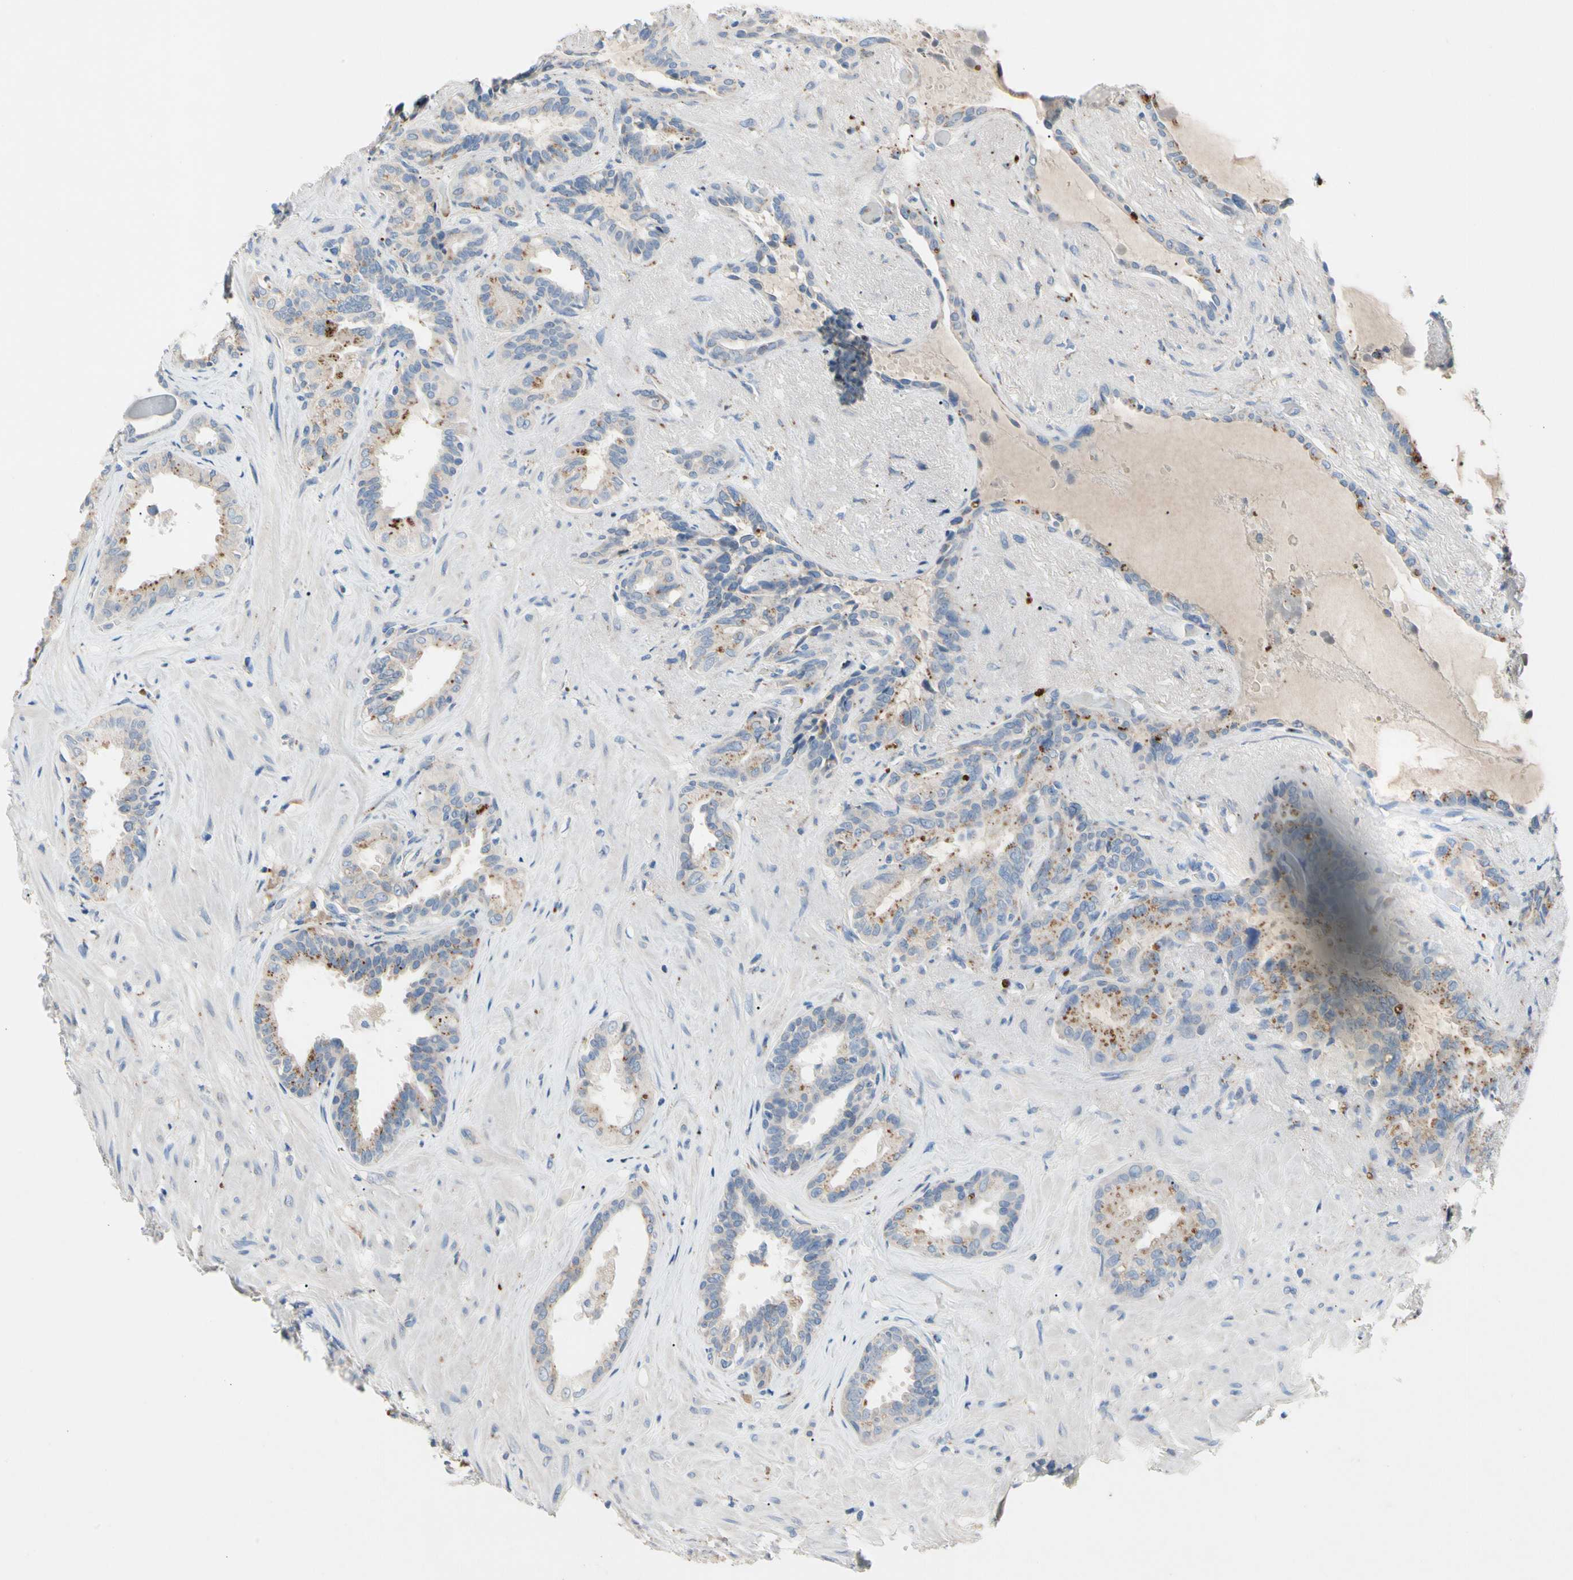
{"staining": {"intensity": "strong", "quantity": "25%-75%", "location": "cytoplasmic/membranous"}, "tissue": "seminal vesicle", "cell_type": "Glandular cells", "image_type": "normal", "snomed": [{"axis": "morphology", "description": "Normal tissue, NOS"}, {"axis": "topography", "description": "Seminal veicle"}], "caption": "Protein expression by immunohistochemistry displays strong cytoplasmic/membranous expression in approximately 25%-75% of glandular cells in normal seminal vesicle.", "gene": "RETSAT", "patient": {"sex": "male", "age": 61}}